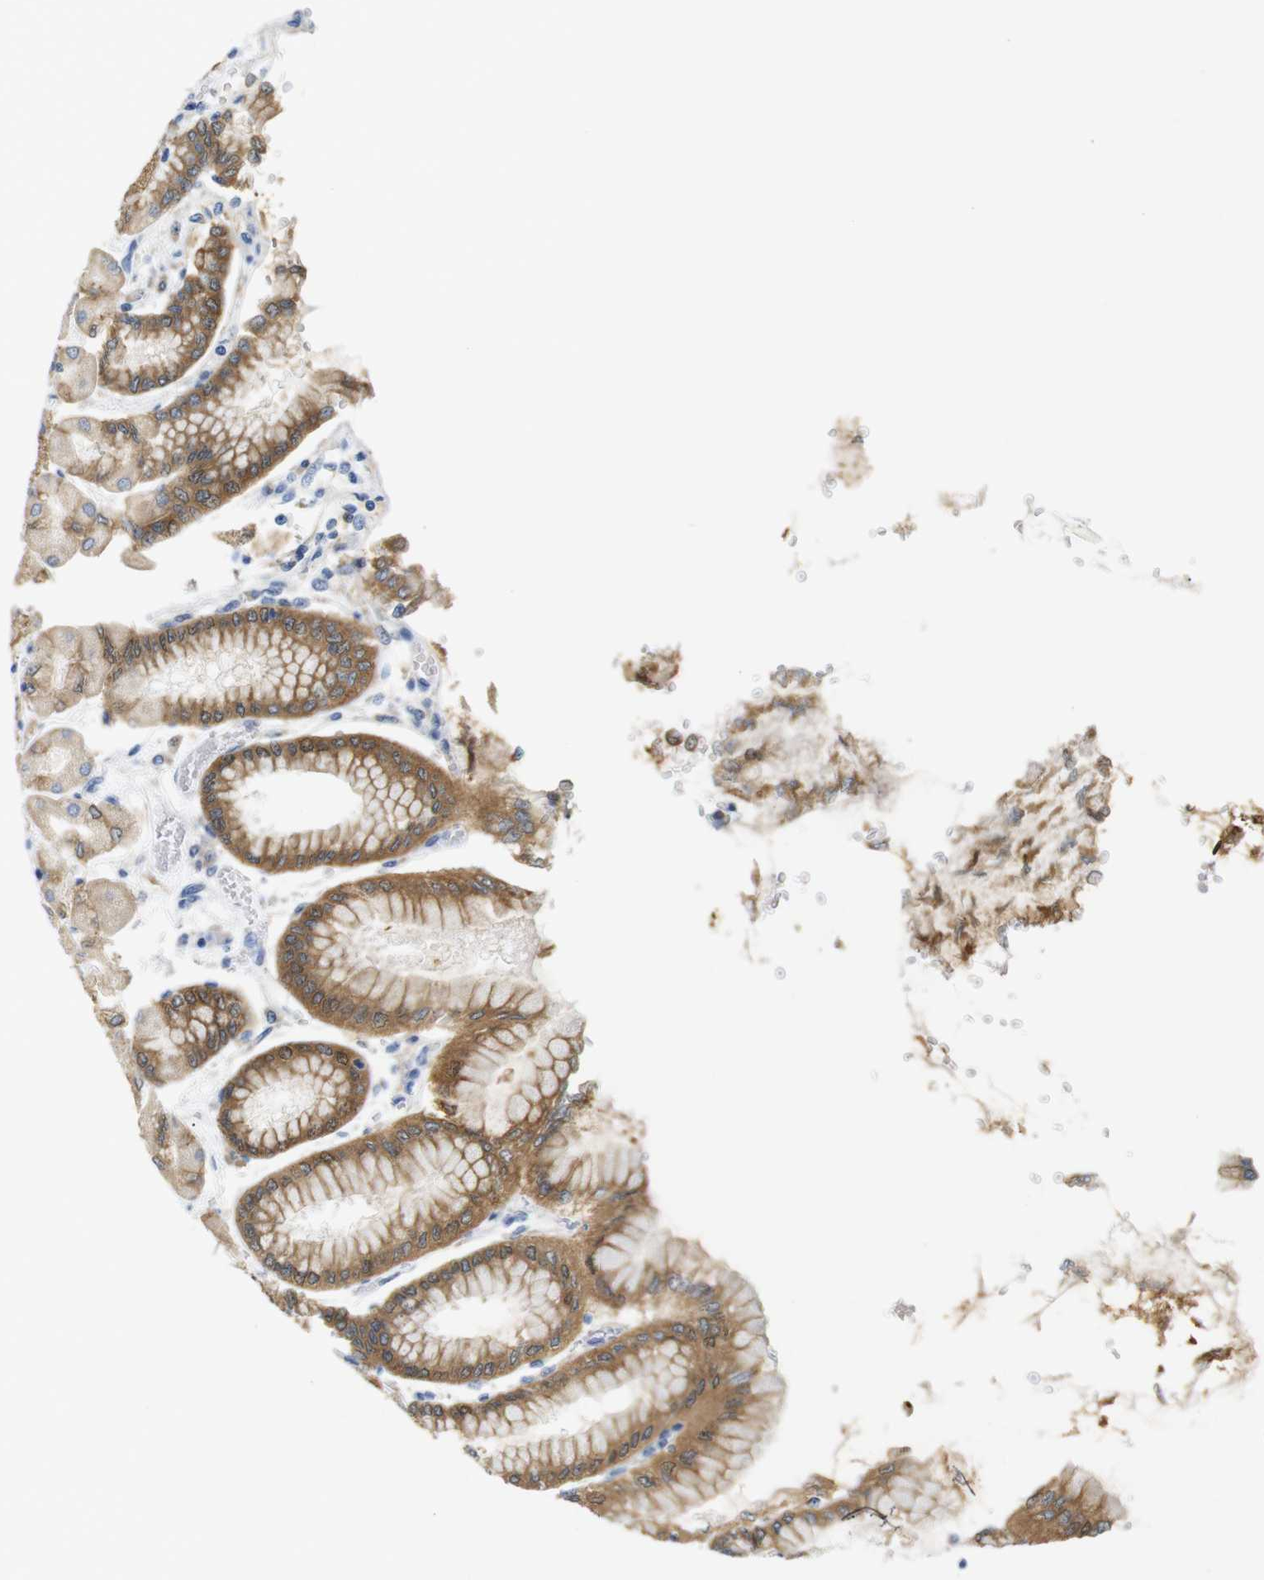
{"staining": {"intensity": "moderate", "quantity": ">75%", "location": "cytoplasmic/membranous"}, "tissue": "stomach", "cell_type": "Glandular cells", "image_type": "normal", "snomed": [{"axis": "morphology", "description": "Normal tissue, NOS"}, {"axis": "topography", "description": "Stomach, upper"}], "caption": "This photomicrograph displays immunohistochemistry staining of benign stomach, with medium moderate cytoplasmic/membranous positivity in about >75% of glandular cells.", "gene": "NEBL", "patient": {"sex": "female", "age": 56}}